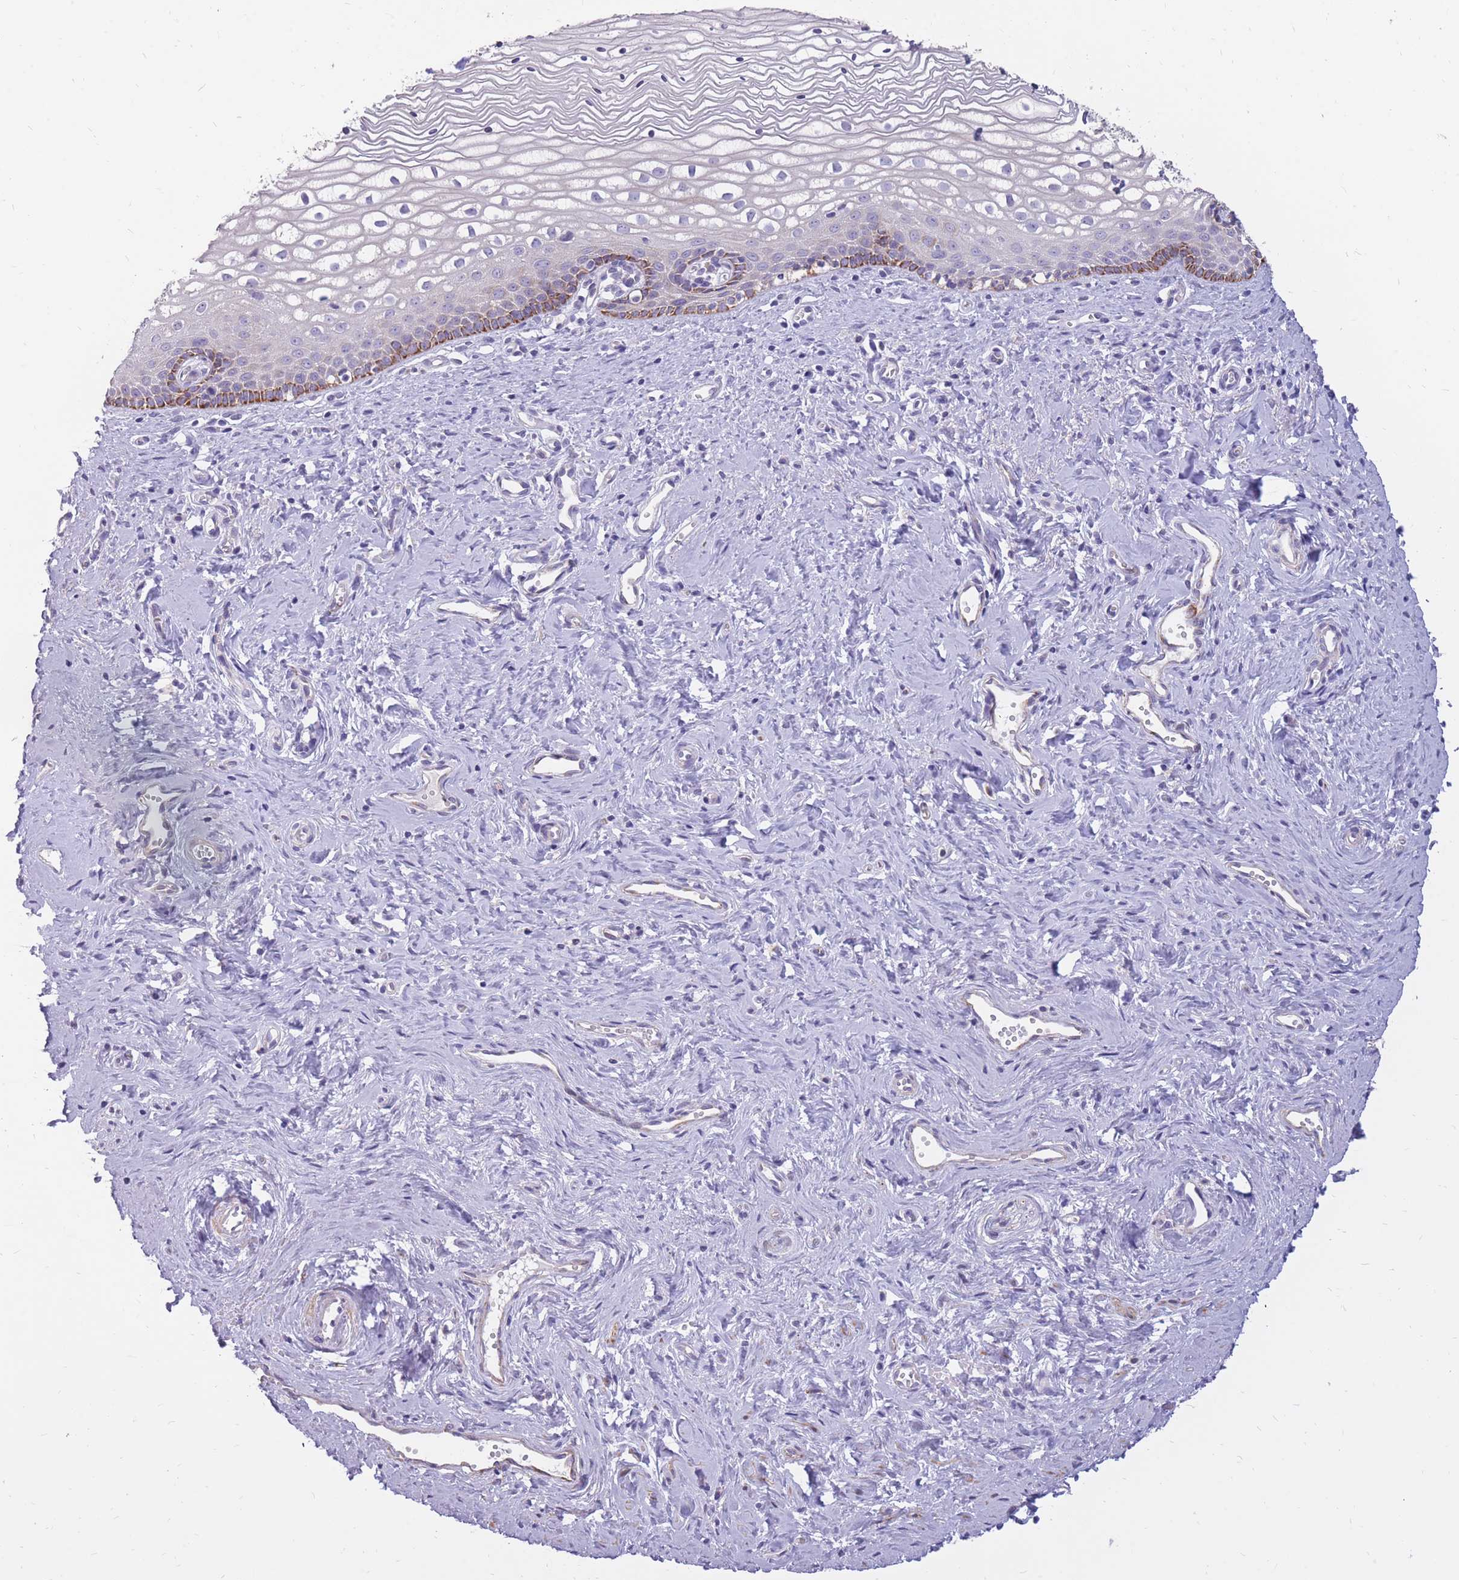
{"staining": {"intensity": "moderate", "quantity": "<25%", "location": "cytoplasmic/membranous"}, "tissue": "vagina", "cell_type": "Squamous epithelial cells", "image_type": "normal", "snomed": [{"axis": "morphology", "description": "Normal tissue, NOS"}, {"axis": "topography", "description": "Vagina"}], "caption": "High-magnification brightfield microscopy of benign vagina stained with DAB (3,3'-diaminobenzidine) (brown) and counterstained with hematoxylin (blue). squamous epithelial cells exhibit moderate cytoplasmic/membranous positivity is identified in about<25% of cells. (DAB IHC with brightfield microscopy, high magnification).", "gene": "RNF170", "patient": {"sex": "female", "age": 59}}